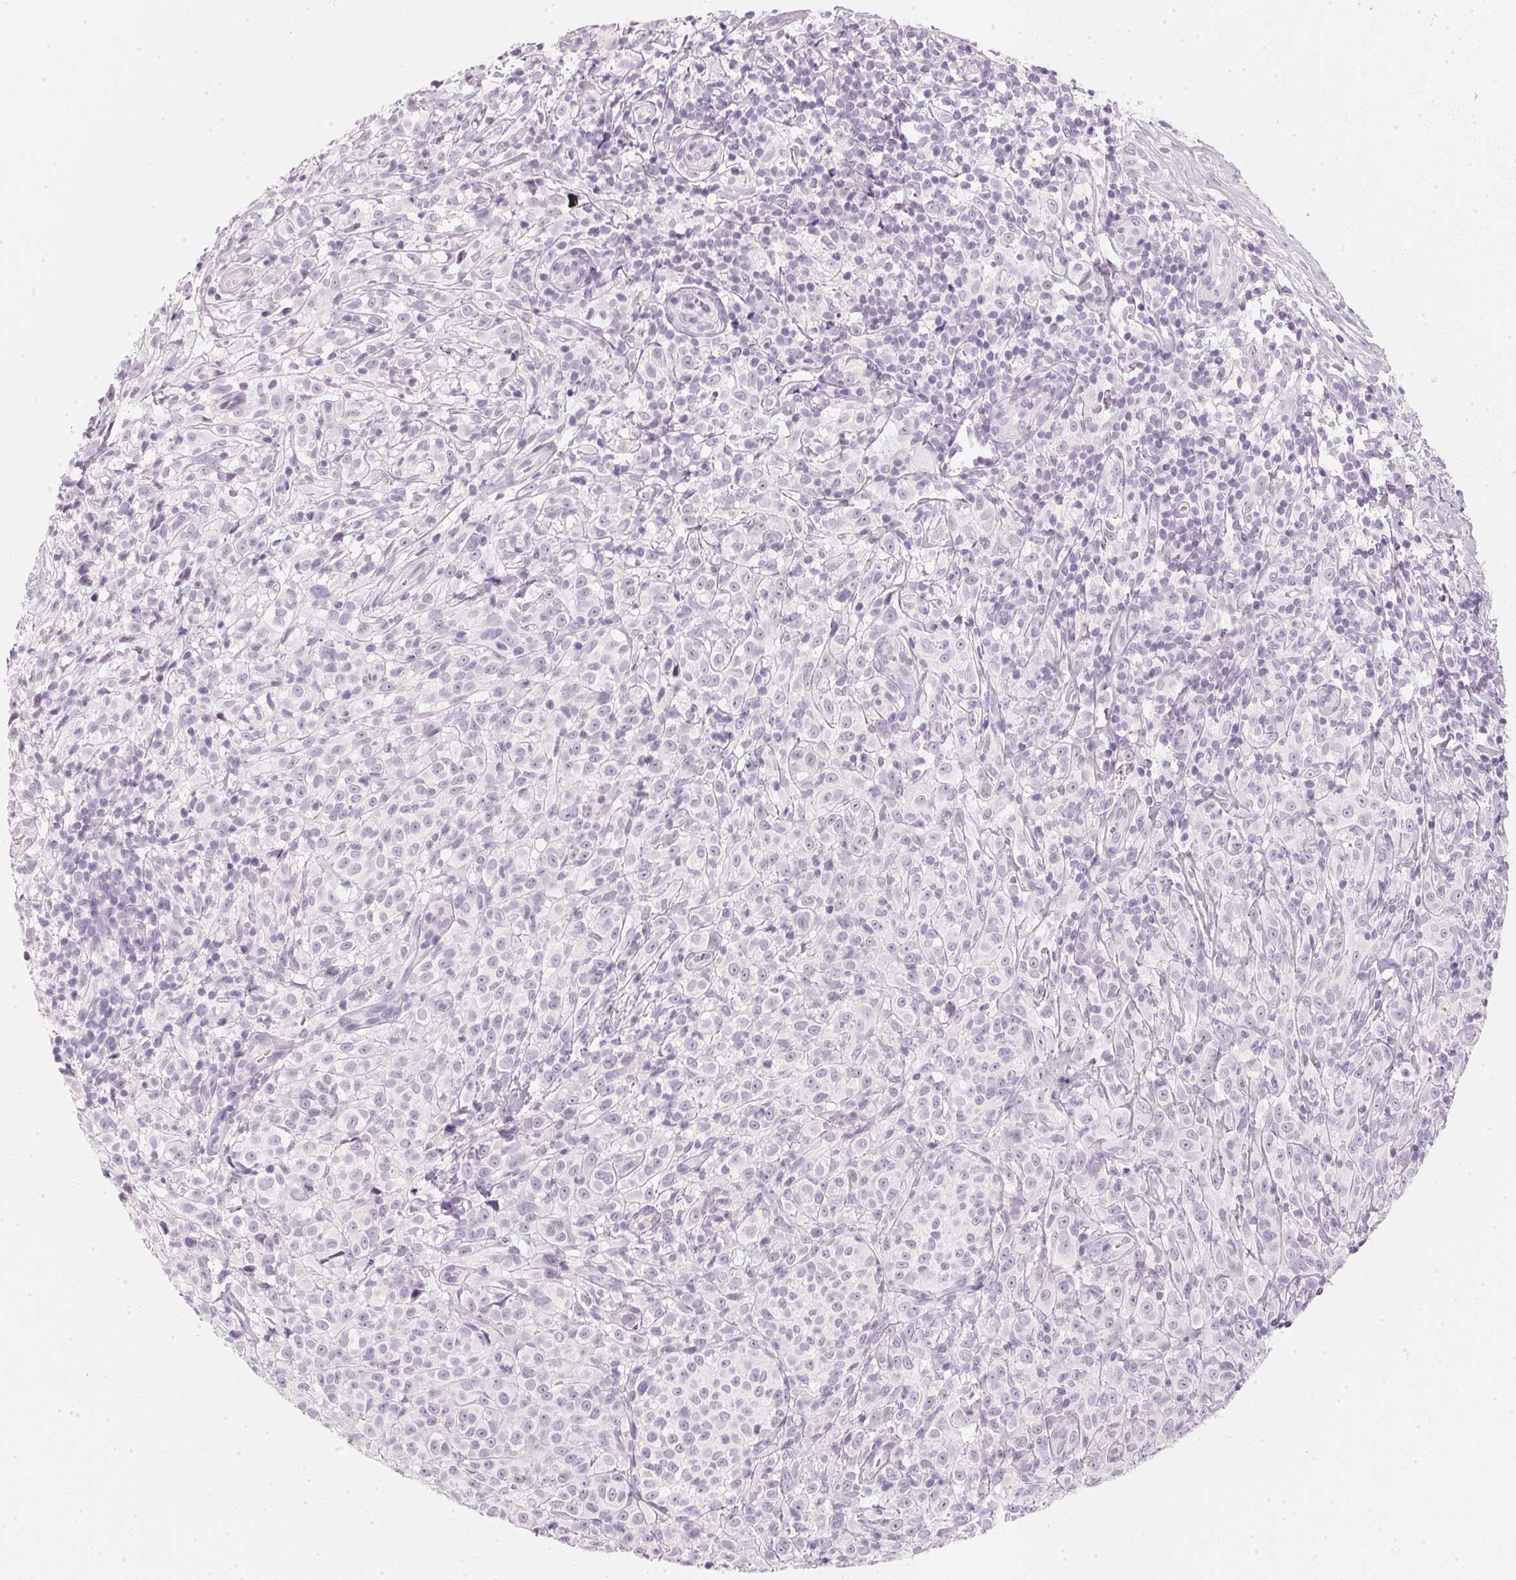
{"staining": {"intensity": "negative", "quantity": "none", "location": "none"}, "tissue": "melanoma", "cell_type": "Tumor cells", "image_type": "cancer", "snomed": [{"axis": "morphology", "description": "Malignant melanoma, NOS"}, {"axis": "topography", "description": "Skin"}], "caption": "Malignant melanoma was stained to show a protein in brown. There is no significant positivity in tumor cells.", "gene": "CHST4", "patient": {"sex": "male", "age": 85}}